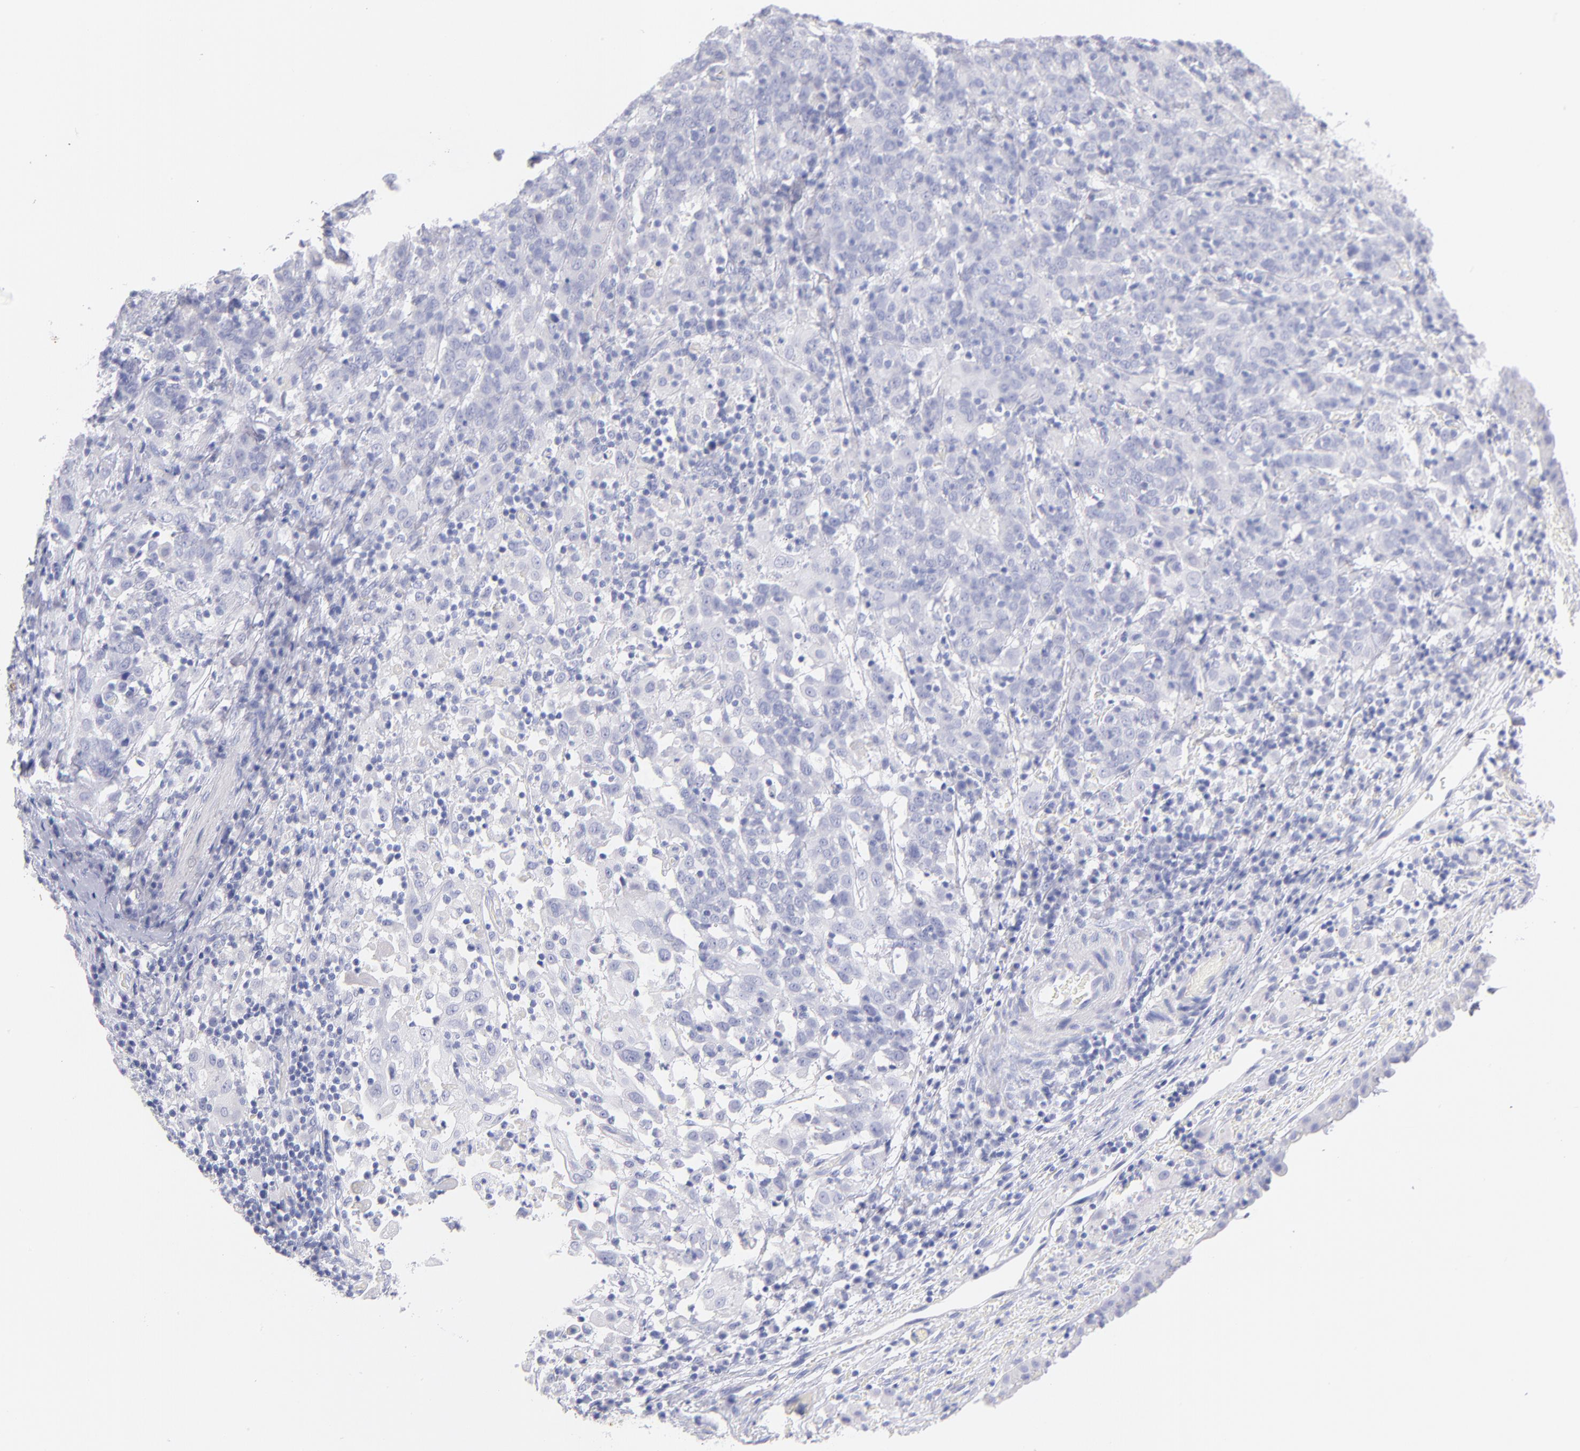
{"staining": {"intensity": "negative", "quantity": "none", "location": "none"}, "tissue": "cervical cancer", "cell_type": "Tumor cells", "image_type": "cancer", "snomed": [{"axis": "morphology", "description": "Normal tissue, NOS"}, {"axis": "morphology", "description": "Squamous cell carcinoma, NOS"}, {"axis": "topography", "description": "Cervix"}], "caption": "The micrograph reveals no staining of tumor cells in squamous cell carcinoma (cervical). The staining was performed using DAB (3,3'-diaminobenzidine) to visualize the protein expression in brown, while the nuclei were stained in blue with hematoxylin (Magnification: 20x).", "gene": "SCGN", "patient": {"sex": "female", "age": 67}}